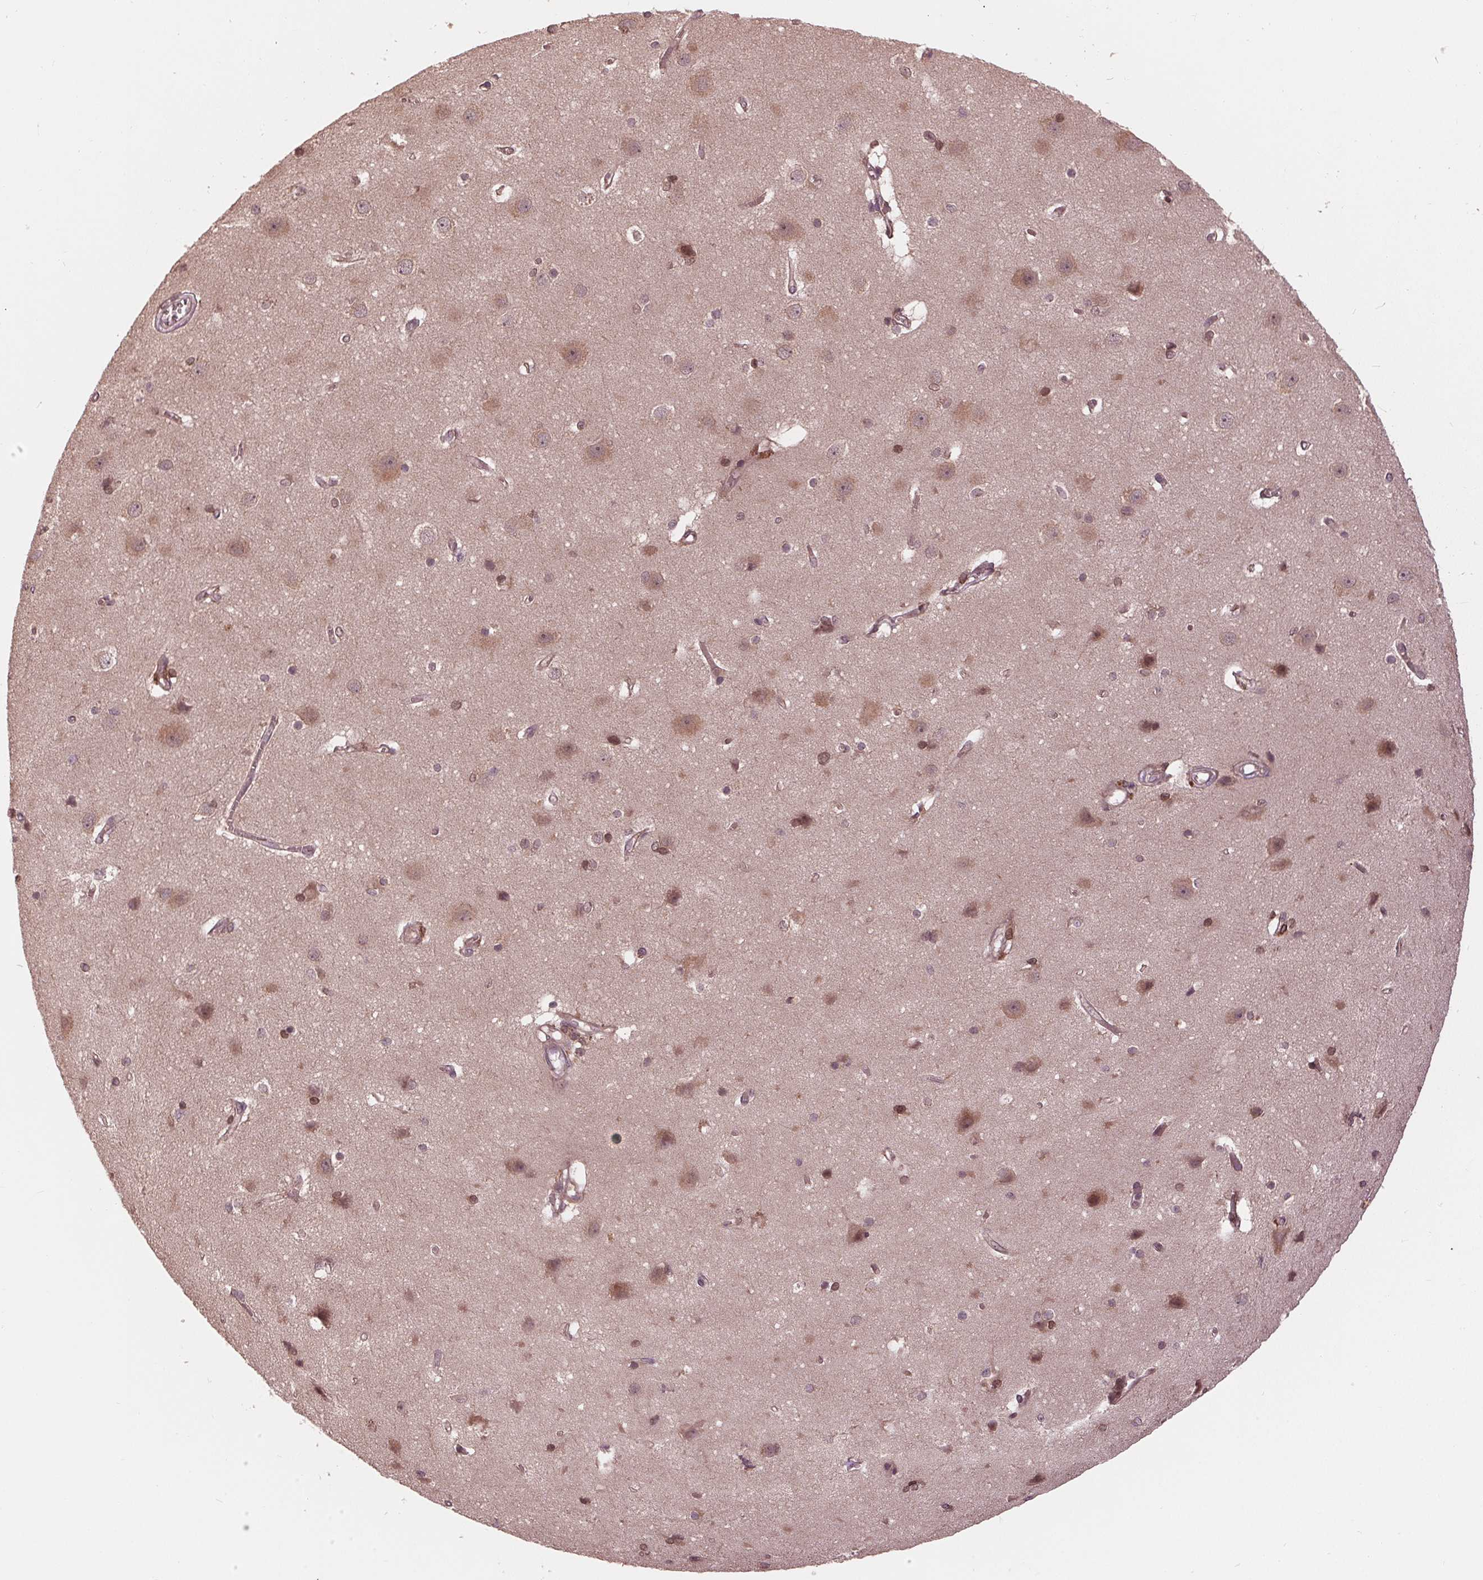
{"staining": {"intensity": "moderate", "quantity": "25%-75%", "location": "nuclear"}, "tissue": "cerebral cortex", "cell_type": "Endothelial cells", "image_type": "normal", "snomed": [{"axis": "morphology", "description": "Normal tissue, NOS"}, {"axis": "topography", "description": "Cerebral cortex"}], "caption": "Immunohistochemical staining of benign cerebral cortex reveals moderate nuclear protein expression in approximately 25%-75% of endothelial cells.", "gene": "ZNF471", "patient": {"sex": "male", "age": 37}}